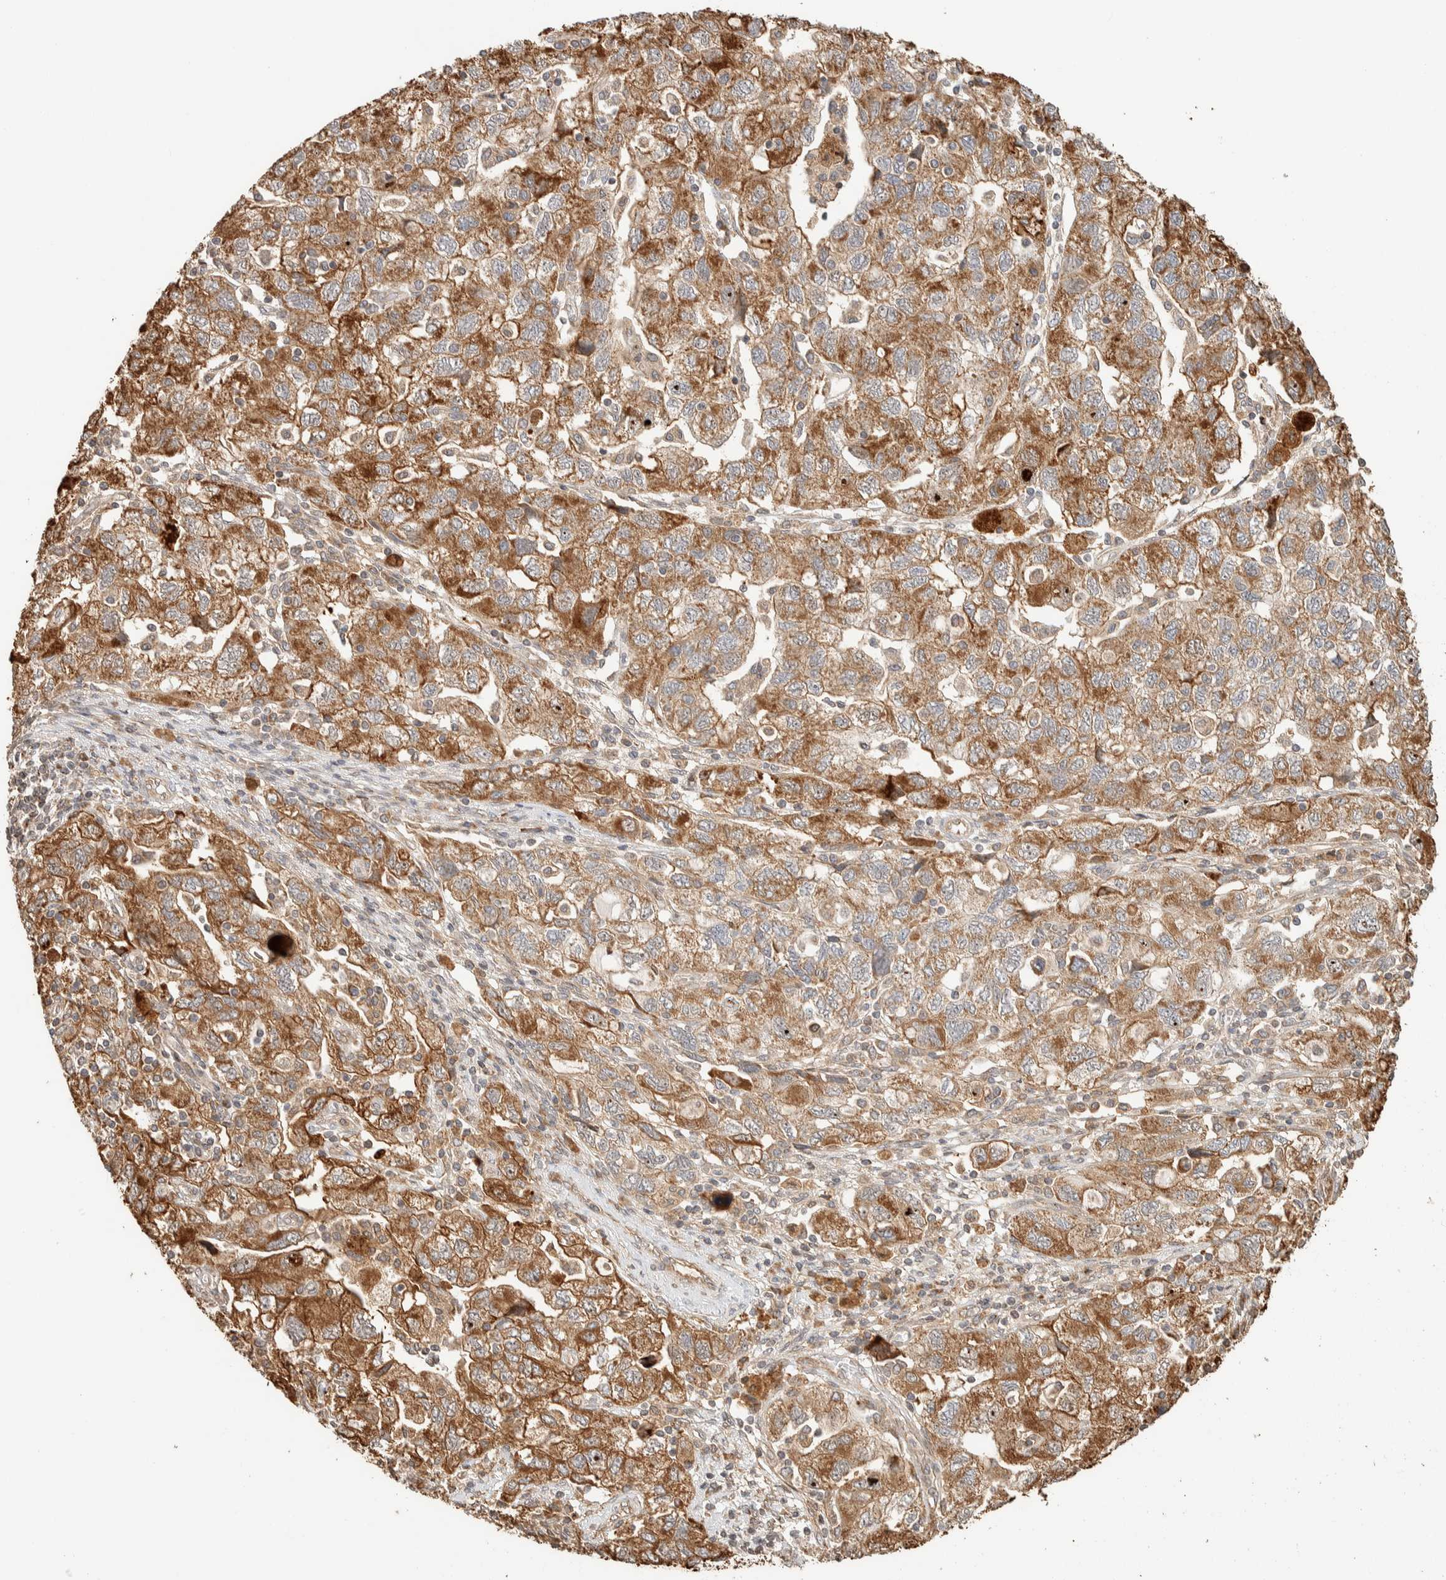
{"staining": {"intensity": "moderate", "quantity": ">75%", "location": "cytoplasmic/membranous"}, "tissue": "ovarian cancer", "cell_type": "Tumor cells", "image_type": "cancer", "snomed": [{"axis": "morphology", "description": "Carcinoma, NOS"}, {"axis": "morphology", "description": "Cystadenocarcinoma, serous, NOS"}, {"axis": "topography", "description": "Ovary"}], "caption": "DAB (3,3'-diaminobenzidine) immunohistochemical staining of human serous cystadenocarcinoma (ovarian) exhibits moderate cytoplasmic/membranous protein staining in approximately >75% of tumor cells.", "gene": "KIF9", "patient": {"sex": "female", "age": 69}}